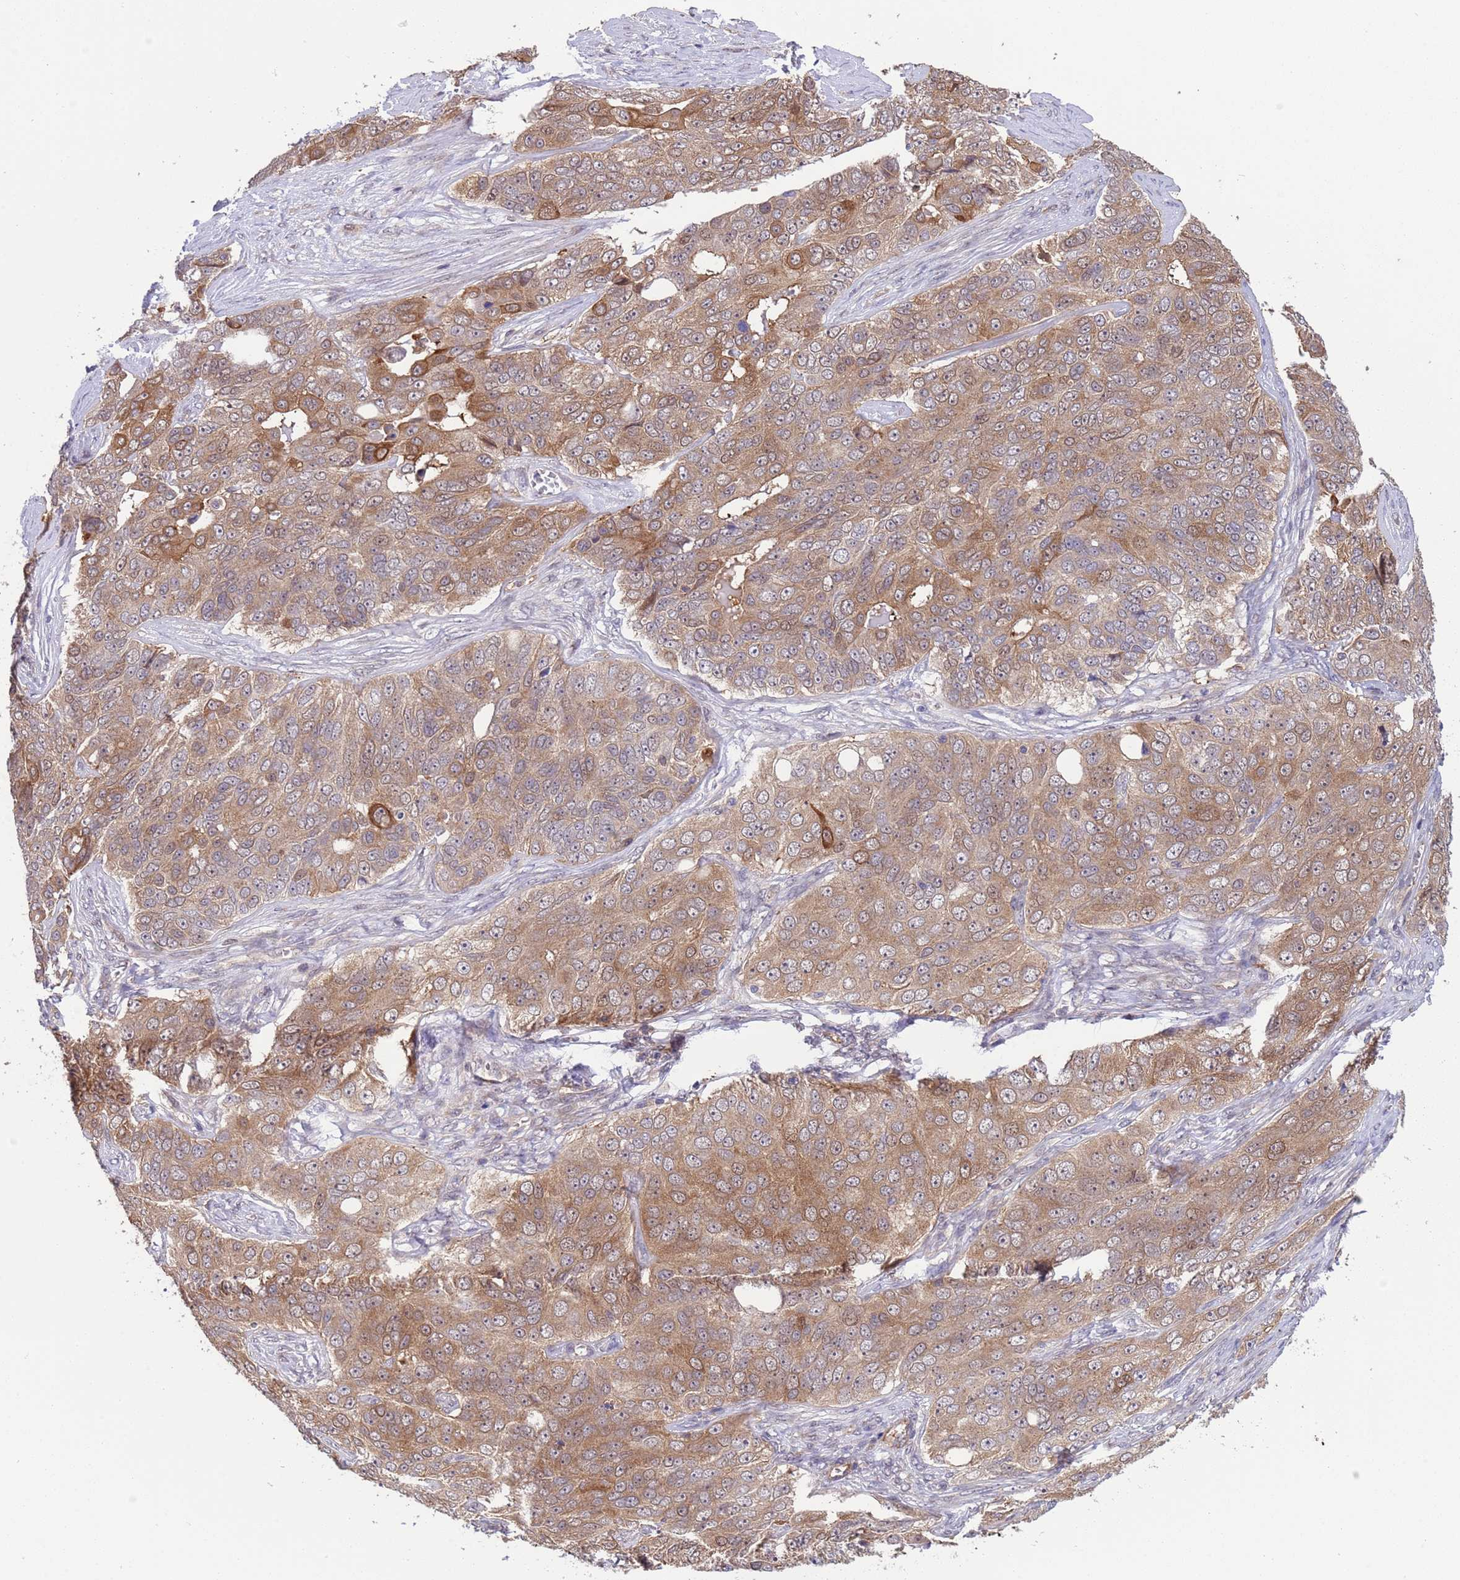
{"staining": {"intensity": "moderate", "quantity": "25%-75%", "location": "cytoplasmic/membranous"}, "tissue": "ovarian cancer", "cell_type": "Tumor cells", "image_type": "cancer", "snomed": [{"axis": "morphology", "description": "Carcinoma, endometroid"}, {"axis": "topography", "description": "Ovary"}], "caption": "Ovarian cancer stained with a brown dye demonstrates moderate cytoplasmic/membranous positive expression in approximately 25%-75% of tumor cells.", "gene": "GJA10", "patient": {"sex": "female", "age": 51}}